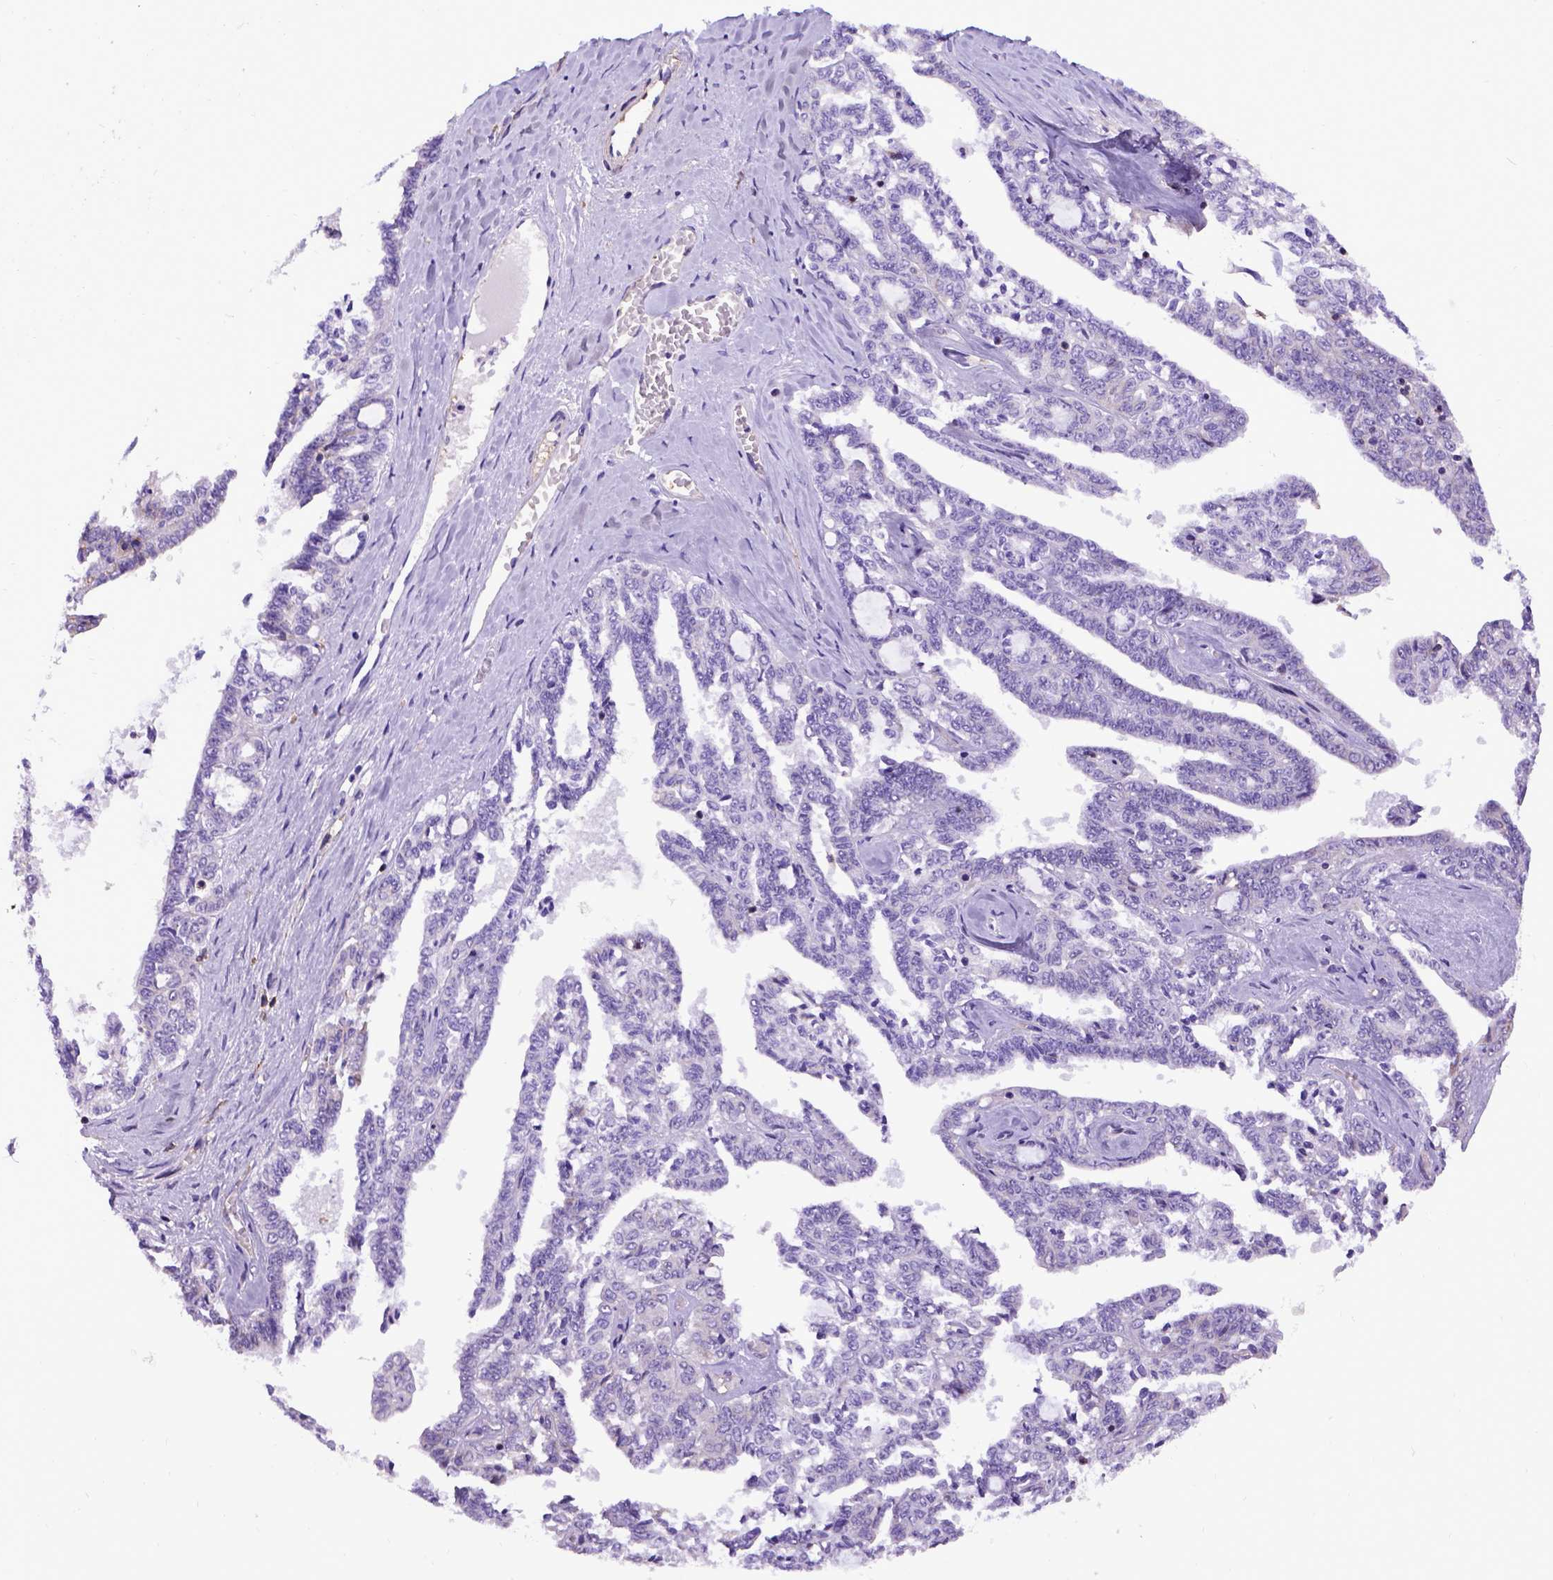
{"staining": {"intensity": "negative", "quantity": "none", "location": "none"}, "tissue": "ovarian cancer", "cell_type": "Tumor cells", "image_type": "cancer", "snomed": [{"axis": "morphology", "description": "Cystadenocarcinoma, serous, NOS"}, {"axis": "topography", "description": "Ovary"}], "caption": "High power microscopy image of an immunohistochemistry photomicrograph of serous cystadenocarcinoma (ovarian), revealing no significant expression in tumor cells.", "gene": "ASAH2", "patient": {"sex": "female", "age": 71}}